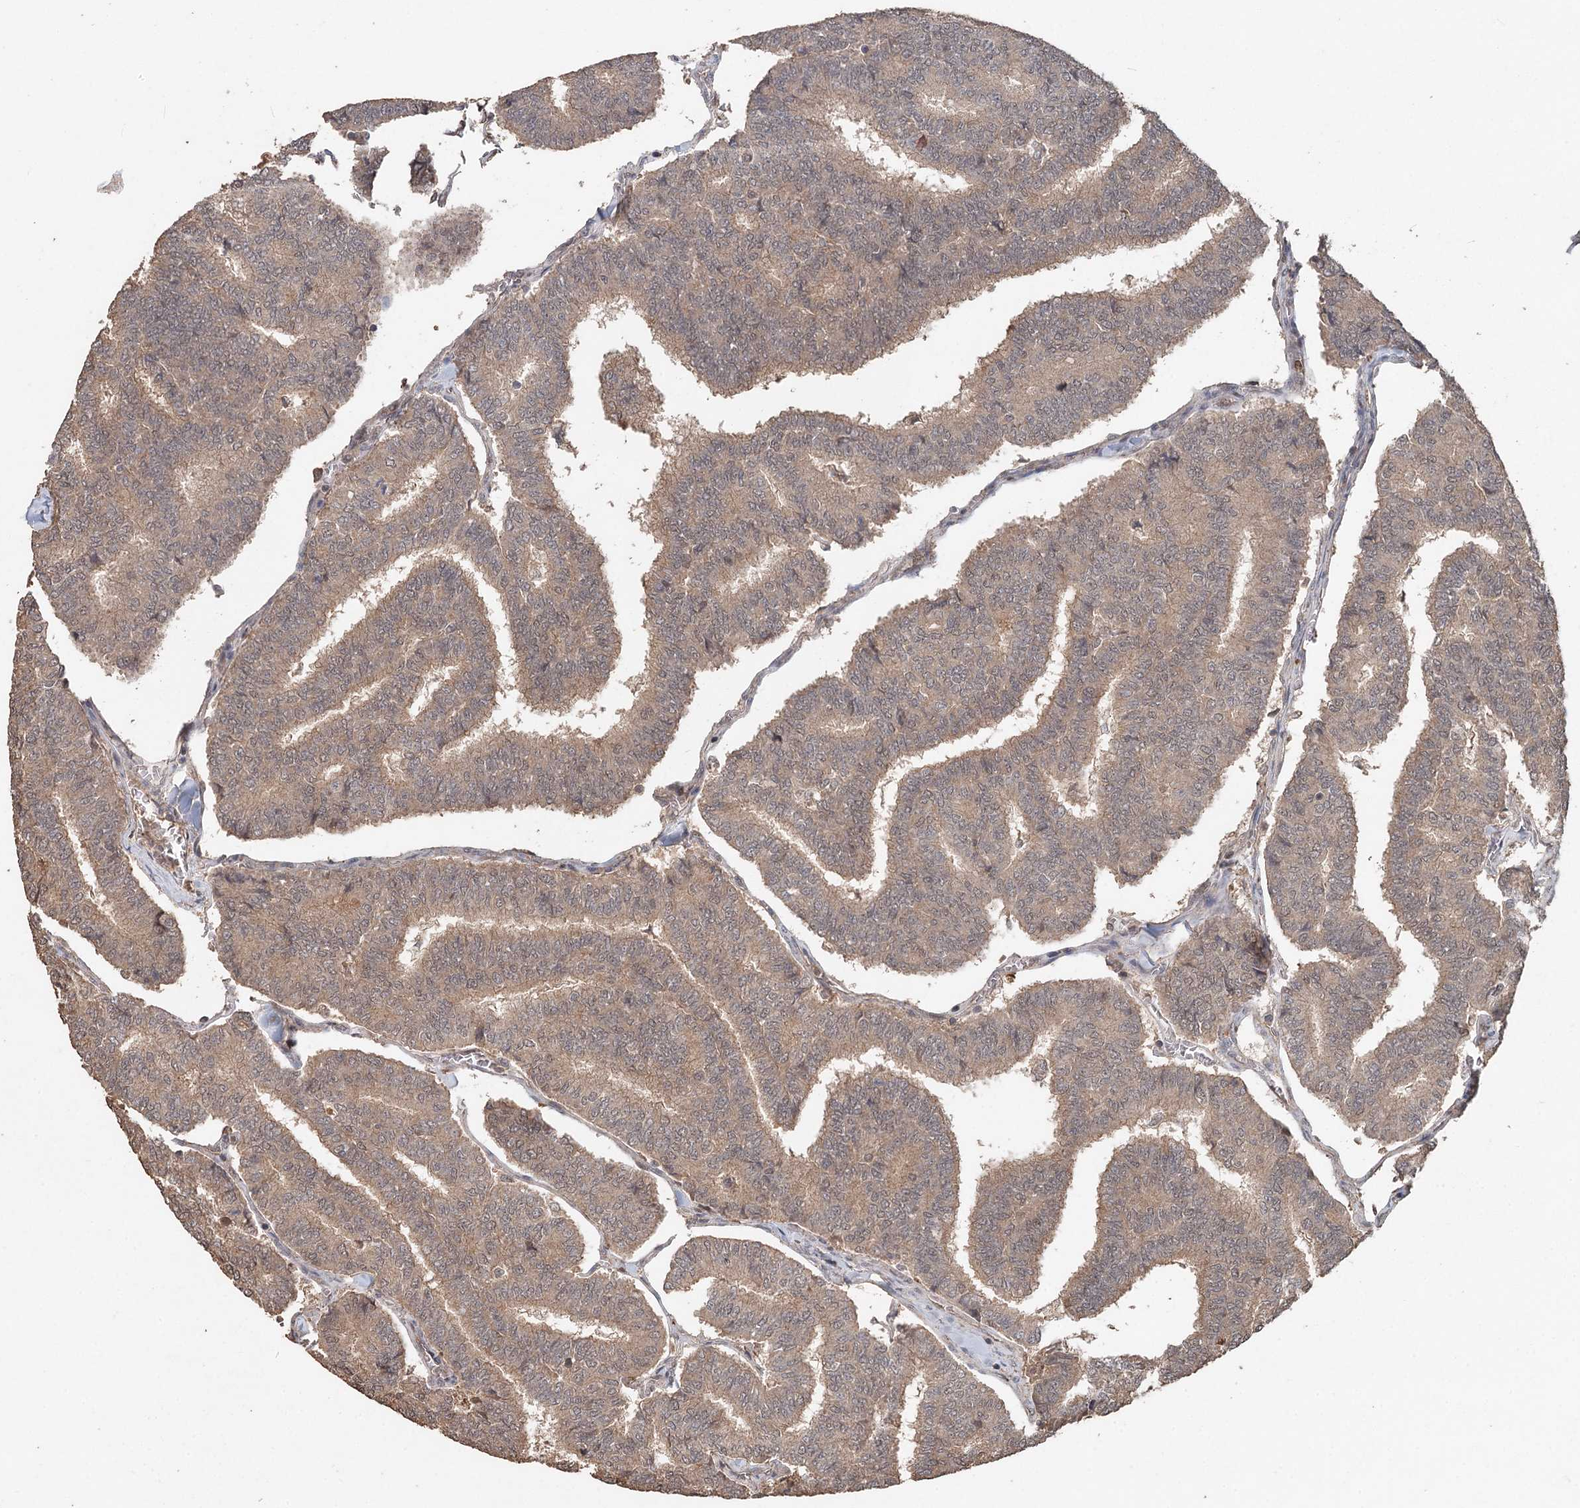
{"staining": {"intensity": "weak", "quantity": ">75%", "location": "cytoplasmic/membranous,nuclear"}, "tissue": "thyroid cancer", "cell_type": "Tumor cells", "image_type": "cancer", "snomed": [{"axis": "morphology", "description": "Papillary adenocarcinoma, NOS"}, {"axis": "topography", "description": "Thyroid gland"}], "caption": "Immunohistochemistry micrograph of thyroid cancer (papillary adenocarcinoma) stained for a protein (brown), which displays low levels of weak cytoplasmic/membranous and nuclear staining in about >75% of tumor cells.", "gene": "FBXO7", "patient": {"sex": "female", "age": 35}}